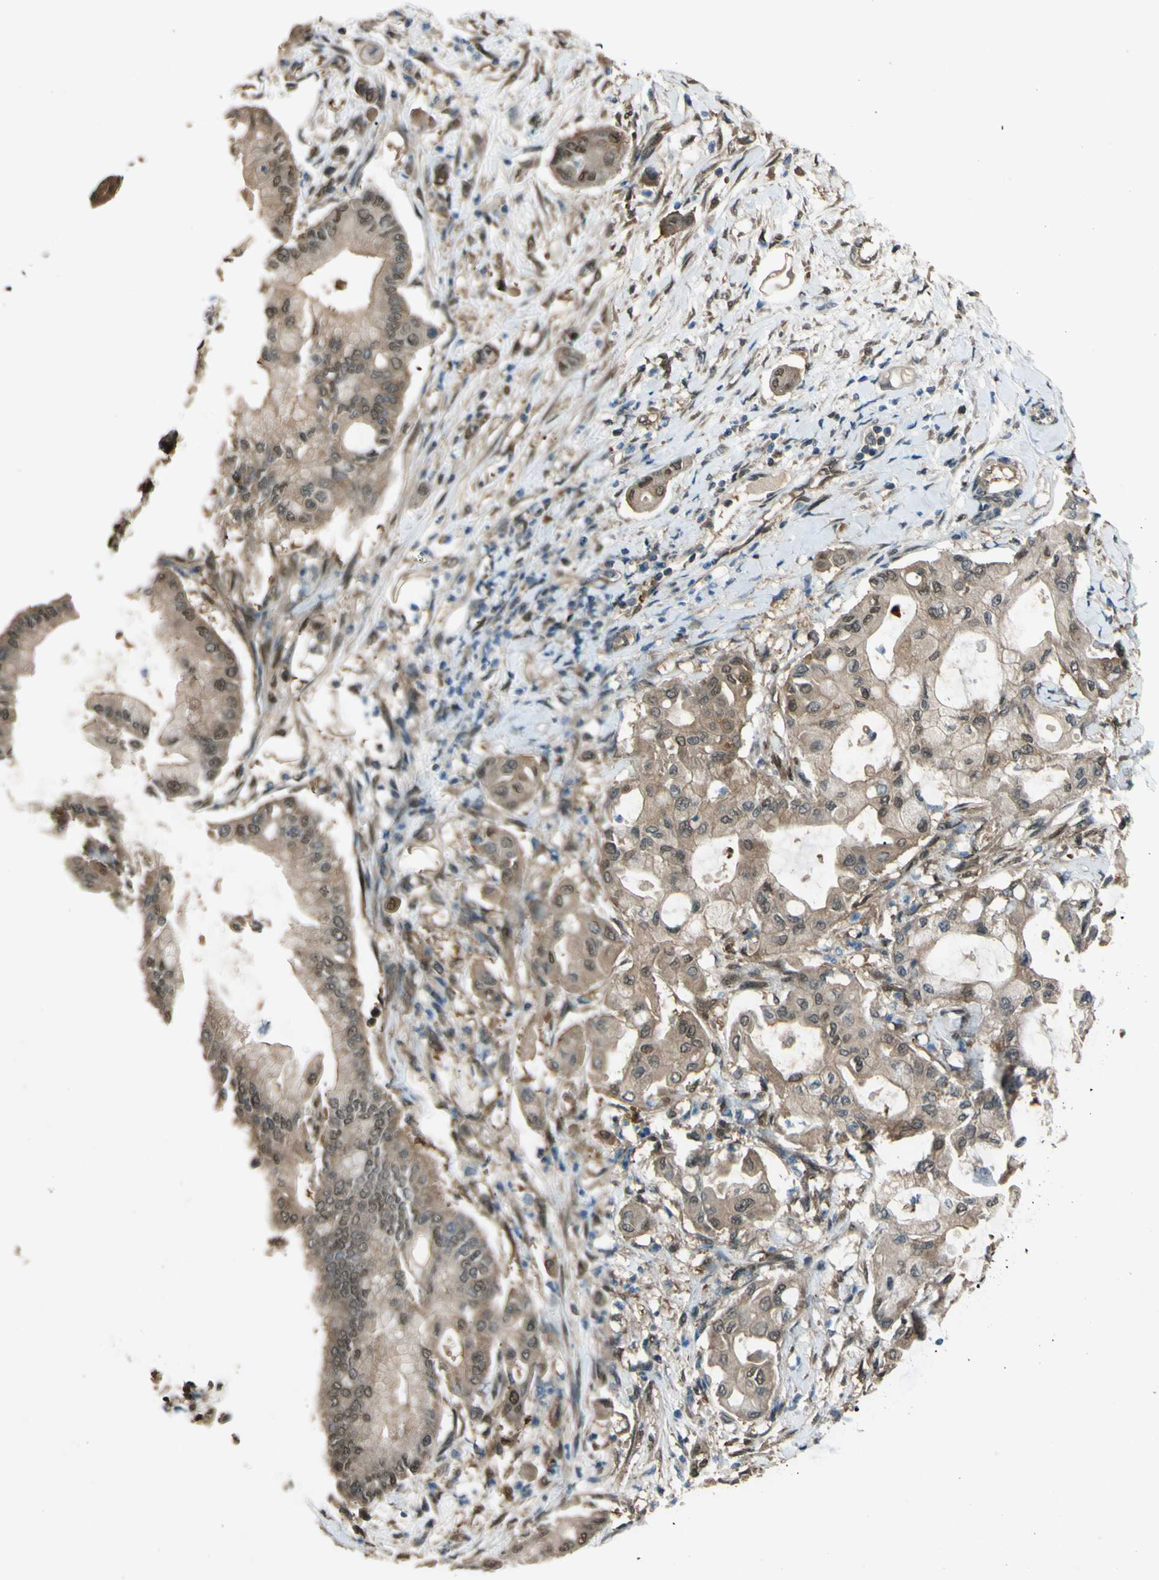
{"staining": {"intensity": "moderate", "quantity": ">75%", "location": "cytoplasmic/membranous"}, "tissue": "pancreatic cancer", "cell_type": "Tumor cells", "image_type": "cancer", "snomed": [{"axis": "morphology", "description": "Adenocarcinoma, NOS"}, {"axis": "morphology", "description": "Adenocarcinoma, metastatic, NOS"}, {"axis": "topography", "description": "Lymph node"}, {"axis": "topography", "description": "Pancreas"}, {"axis": "topography", "description": "Duodenum"}], "caption": "A micrograph showing moderate cytoplasmic/membranous staining in about >75% of tumor cells in pancreatic cancer (metastatic adenocarcinoma), as visualized by brown immunohistochemical staining.", "gene": "YWHAQ", "patient": {"sex": "female", "age": 64}}